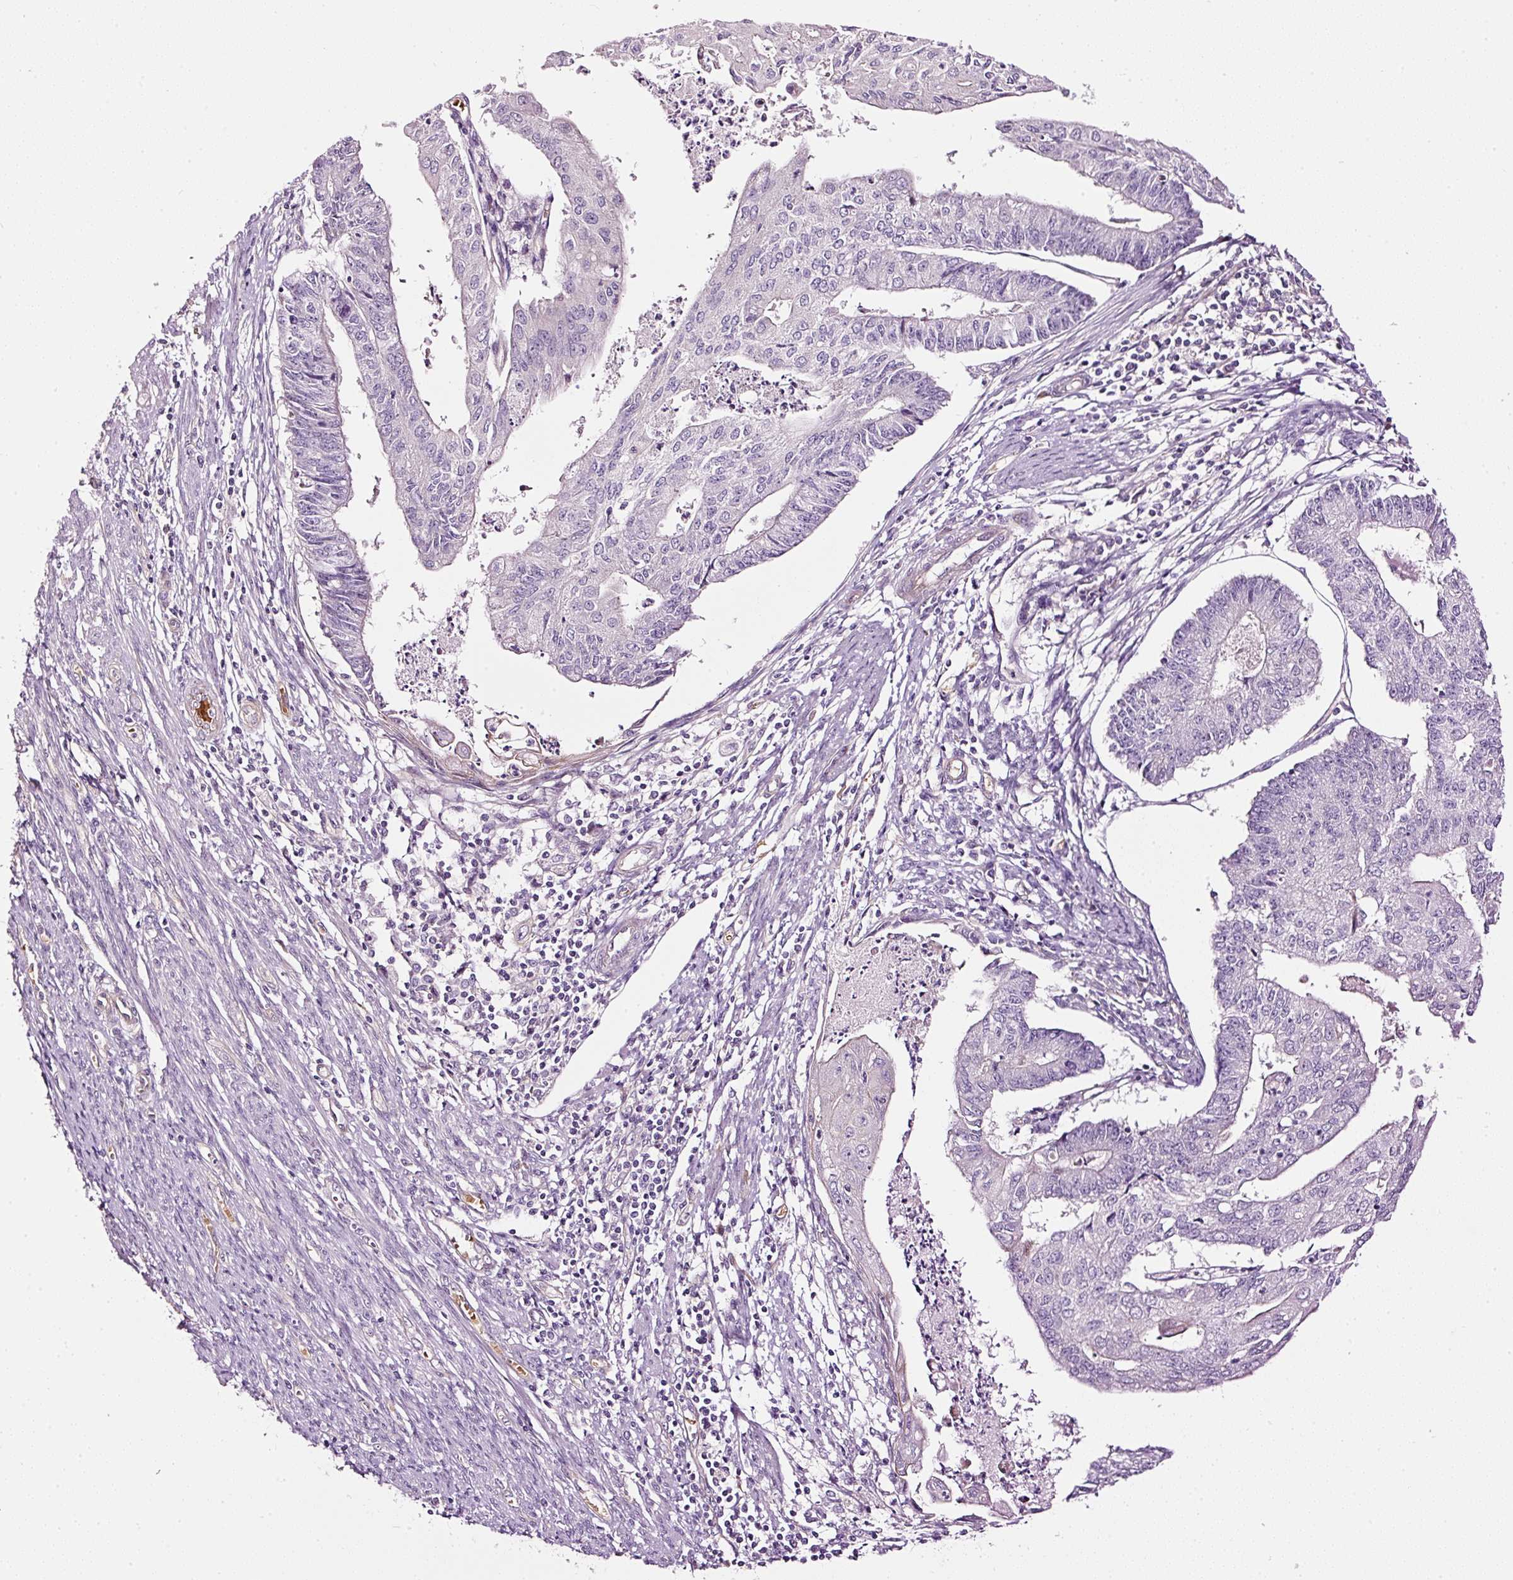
{"staining": {"intensity": "negative", "quantity": "none", "location": "none"}, "tissue": "endometrial cancer", "cell_type": "Tumor cells", "image_type": "cancer", "snomed": [{"axis": "morphology", "description": "Adenocarcinoma, NOS"}, {"axis": "topography", "description": "Endometrium"}], "caption": "This is an IHC image of adenocarcinoma (endometrial). There is no staining in tumor cells.", "gene": "USHBP1", "patient": {"sex": "female", "age": 56}}